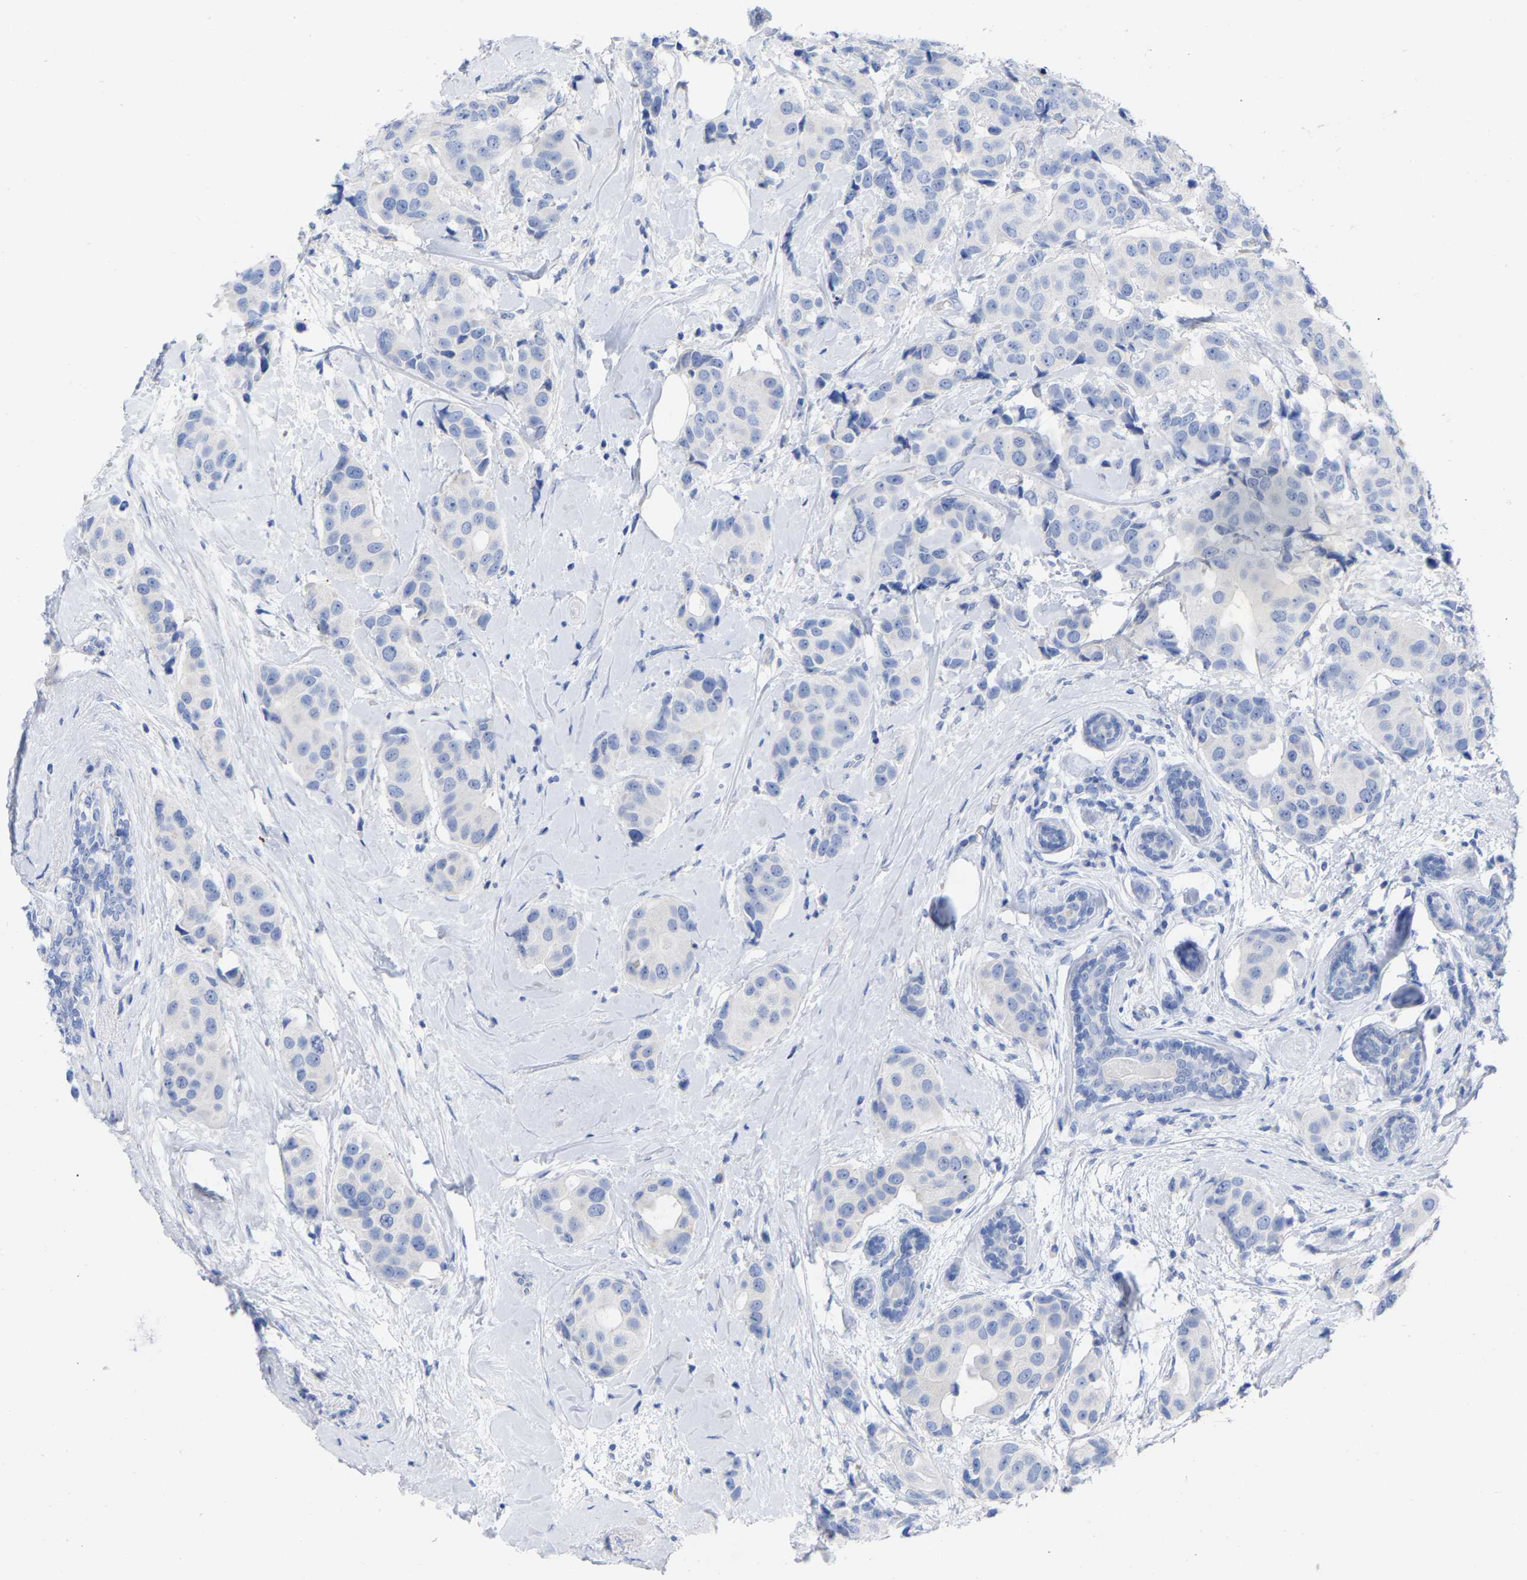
{"staining": {"intensity": "negative", "quantity": "none", "location": "none"}, "tissue": "breast cancer", "cell_type": "Tumor cells", "image_type": "cancer", "snomed": [{"axis": "morphology", "description": "Normal tissue, NOS"}, {"axis": "morphology", "description": "Duct carcinoma"}, {"axis": "topography", "description": "Breast"}], "caption": "Breast cancer (invasive ductal carcinoma) was stained to show a protein in brown. There is no significant expression in tumor cells. (Immunohistochemistry, brightfield microscopy, high magnification).", "gene": "HAPLN1", "patient": {"sex": "female", "age": 39}}